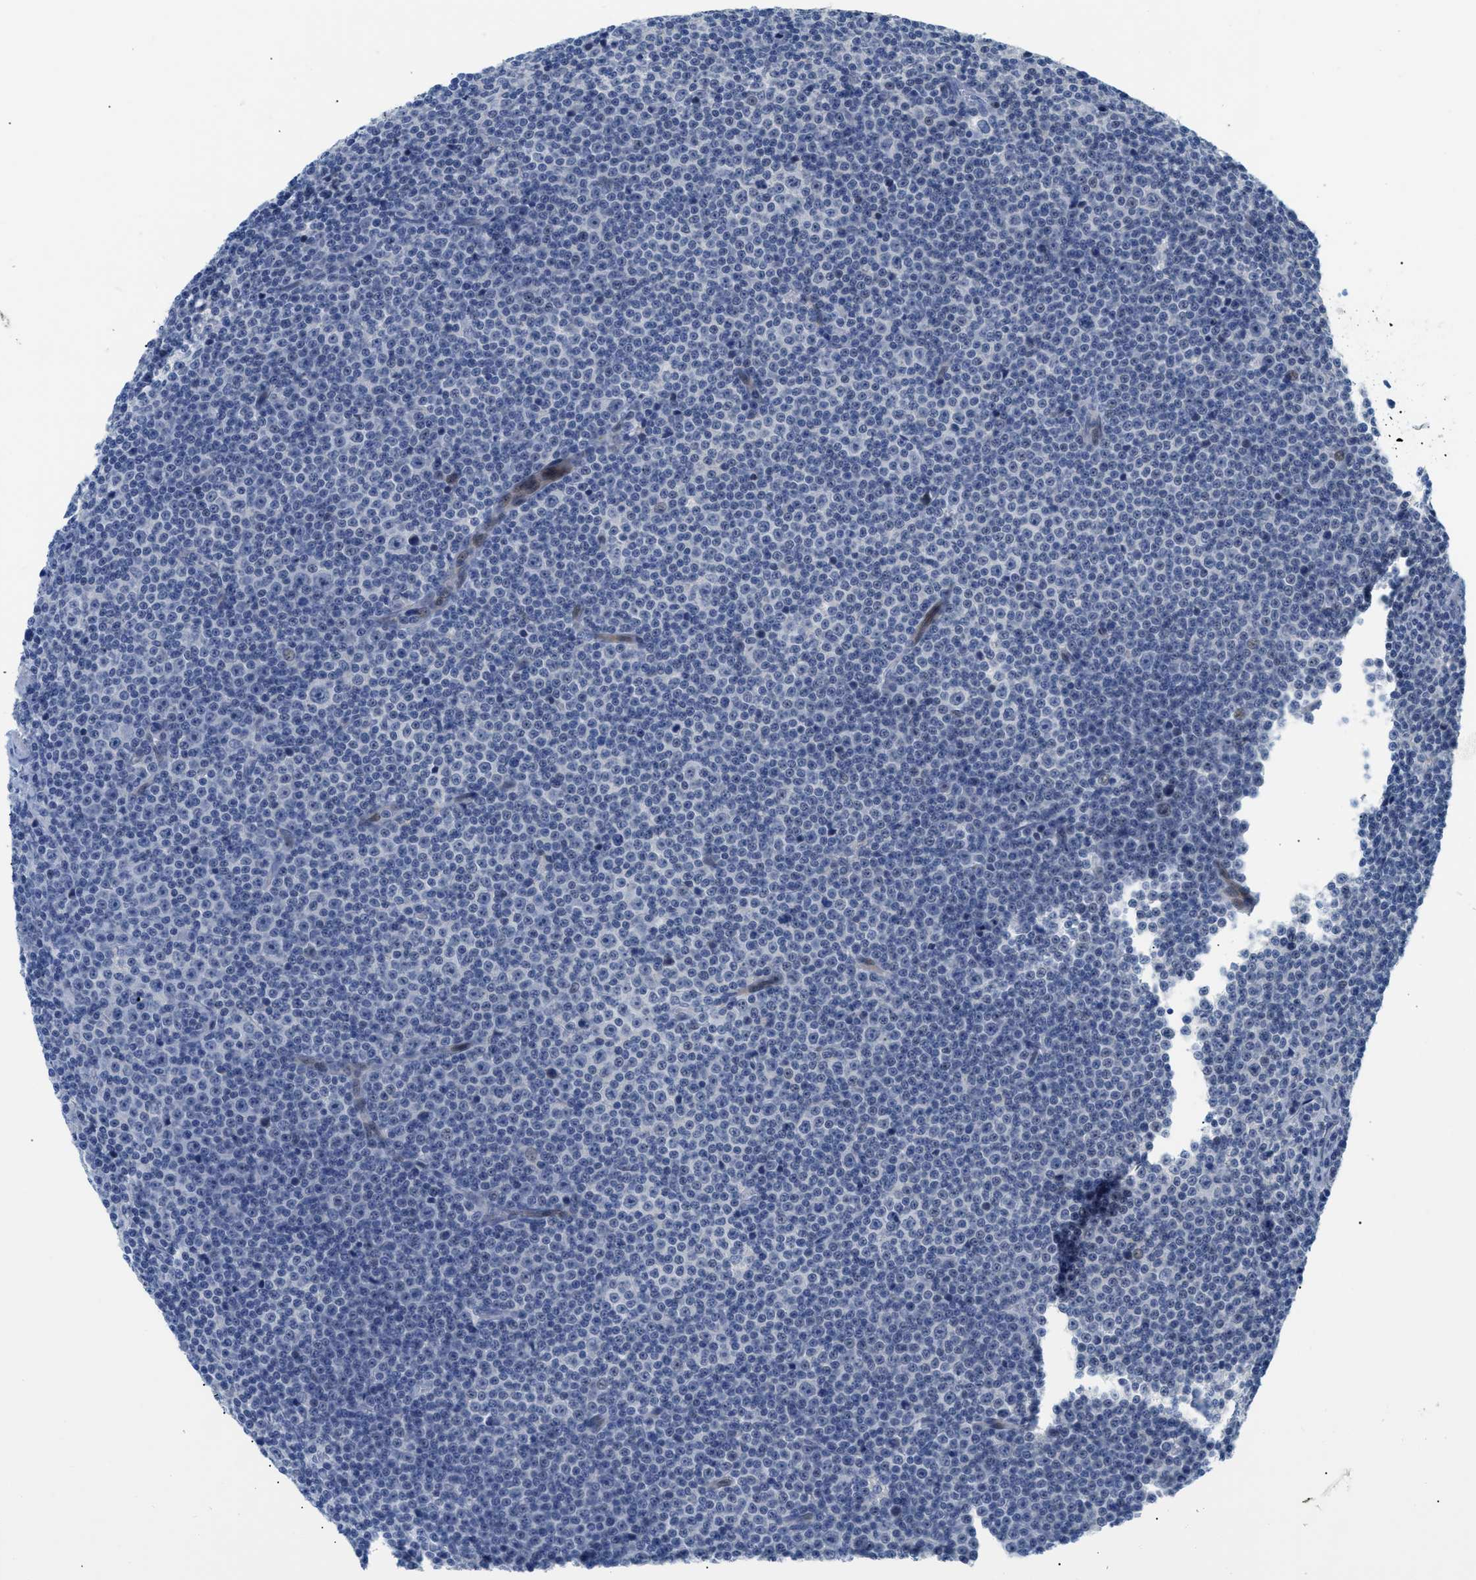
{"staining": {"intensity": "negative", "quantity": "none", "location": "none"}, "tissue": "lymphoma", "cell_type": "Tumor cells", "image_type": "cancer", "snomed": [{"axis": "morphology", "description": "Malignant lymphoma, non-Hodgkin's type, Low grade"}, {"axis": "topography", "description": "Lymph node"}], "caption": "A high-resolution micrograph shows immunohistochemistry staining of malignant lymphoma, non-Hodgkin's type (low-grade), which displays no significant expression in tumor cells.", "gene": "OR9K2", "patient": {"sex": "female", "age": 67}}